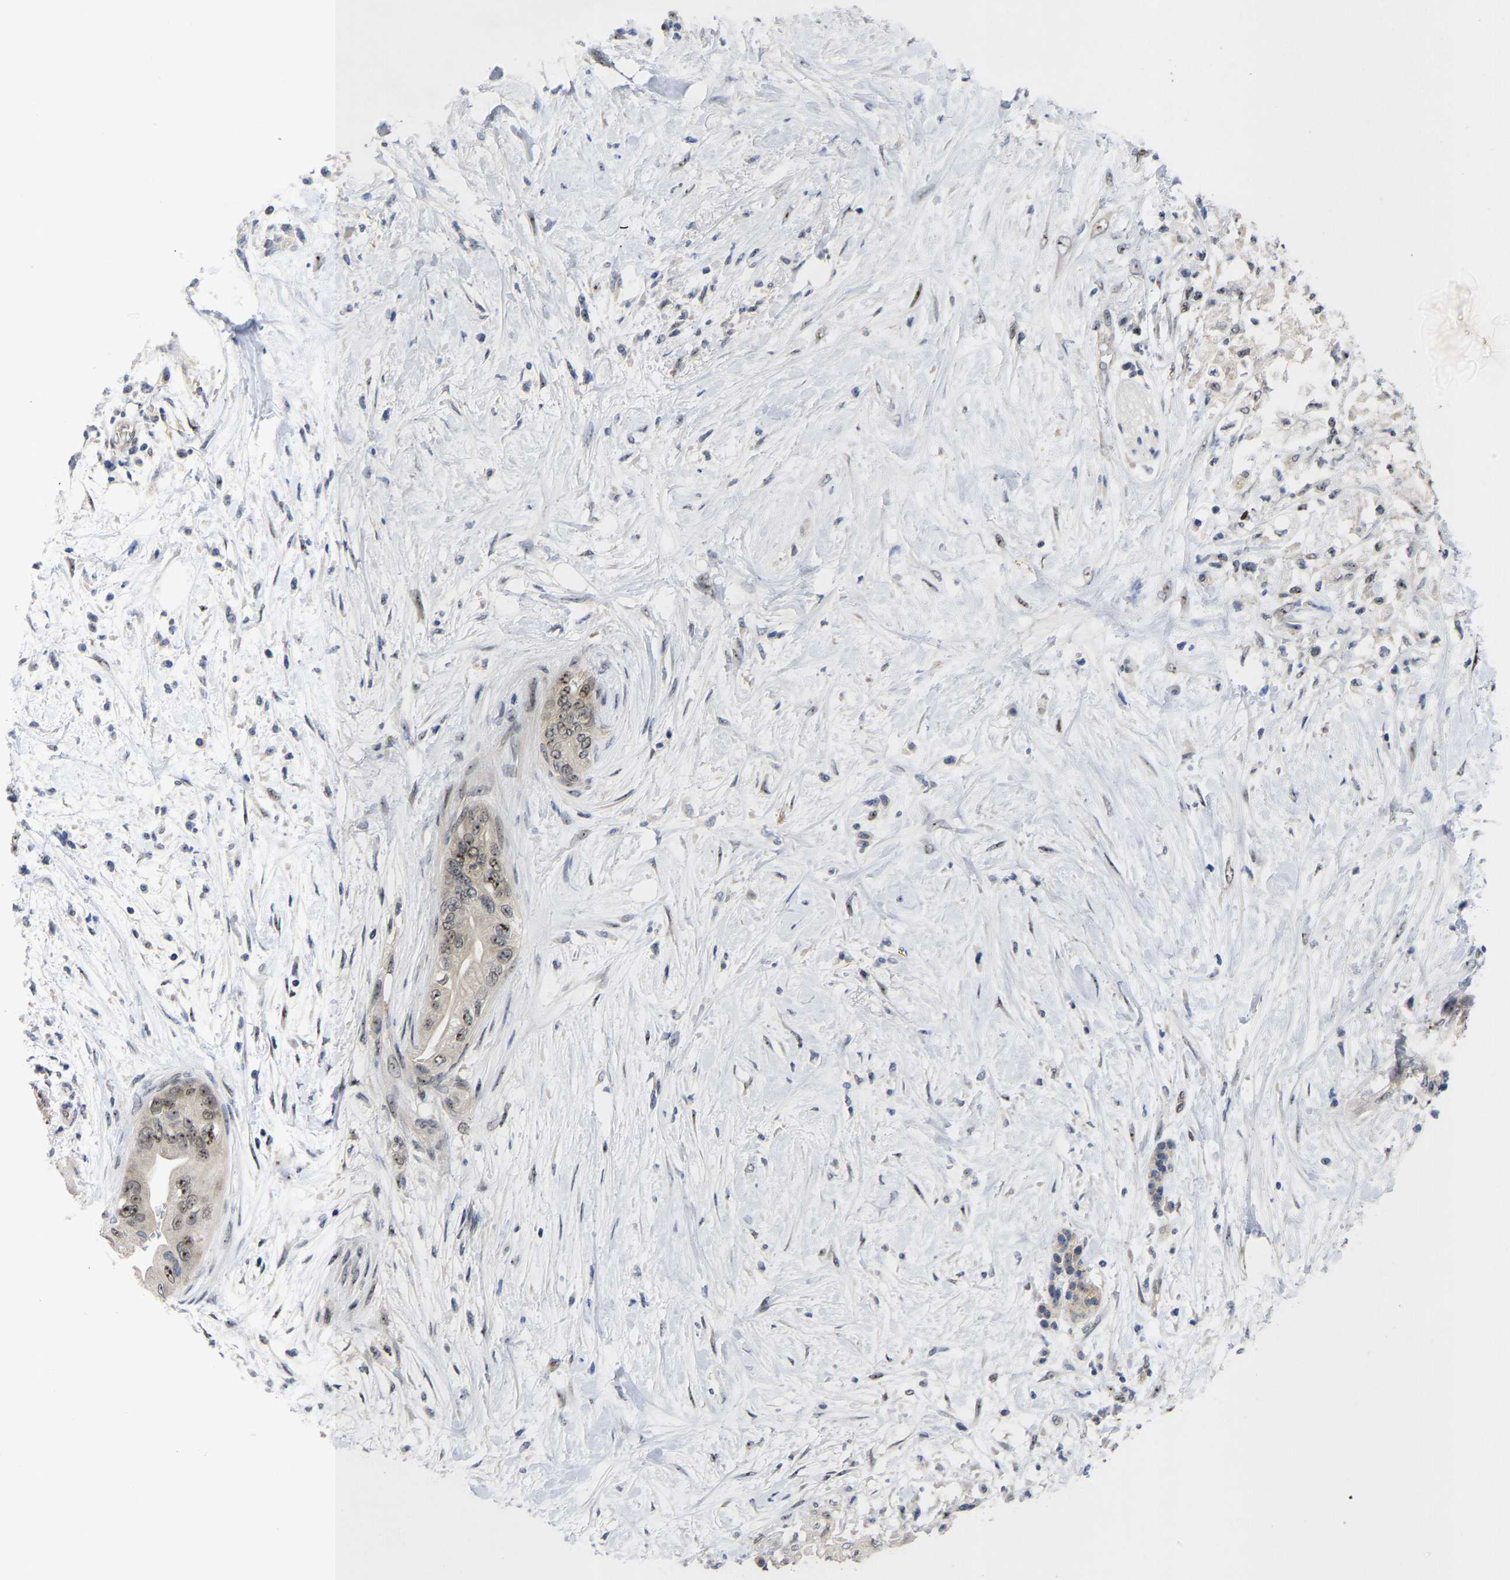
{"staining": {"intensity": "weak", "quantity": "25%-75%", "location": "nuclear"}, "tissue": "pancreatic cancer", "cell_type": "Tumor cells", "image_type": "cancer", "snomed": [{"axis": "morphology", "description": "Normal tissue, NOS"}, {"axis": "morphology", "description": "Adenocarcinoma, NOS"}, {"axis": "topography", "description": "Pancreas"}, {"axis": "topography", "description": "Duodenum"}], "caption": "Pancreatic cancer stained with immunohistochemistry (IHC) reveals weak nuclear staining in approximately 25%-75% of tumor cells. (DAB = brown stain, brightfield microscopy at high magnification).", "gene": "NLE1", "patient": {"sex": "female", "age": 60}}